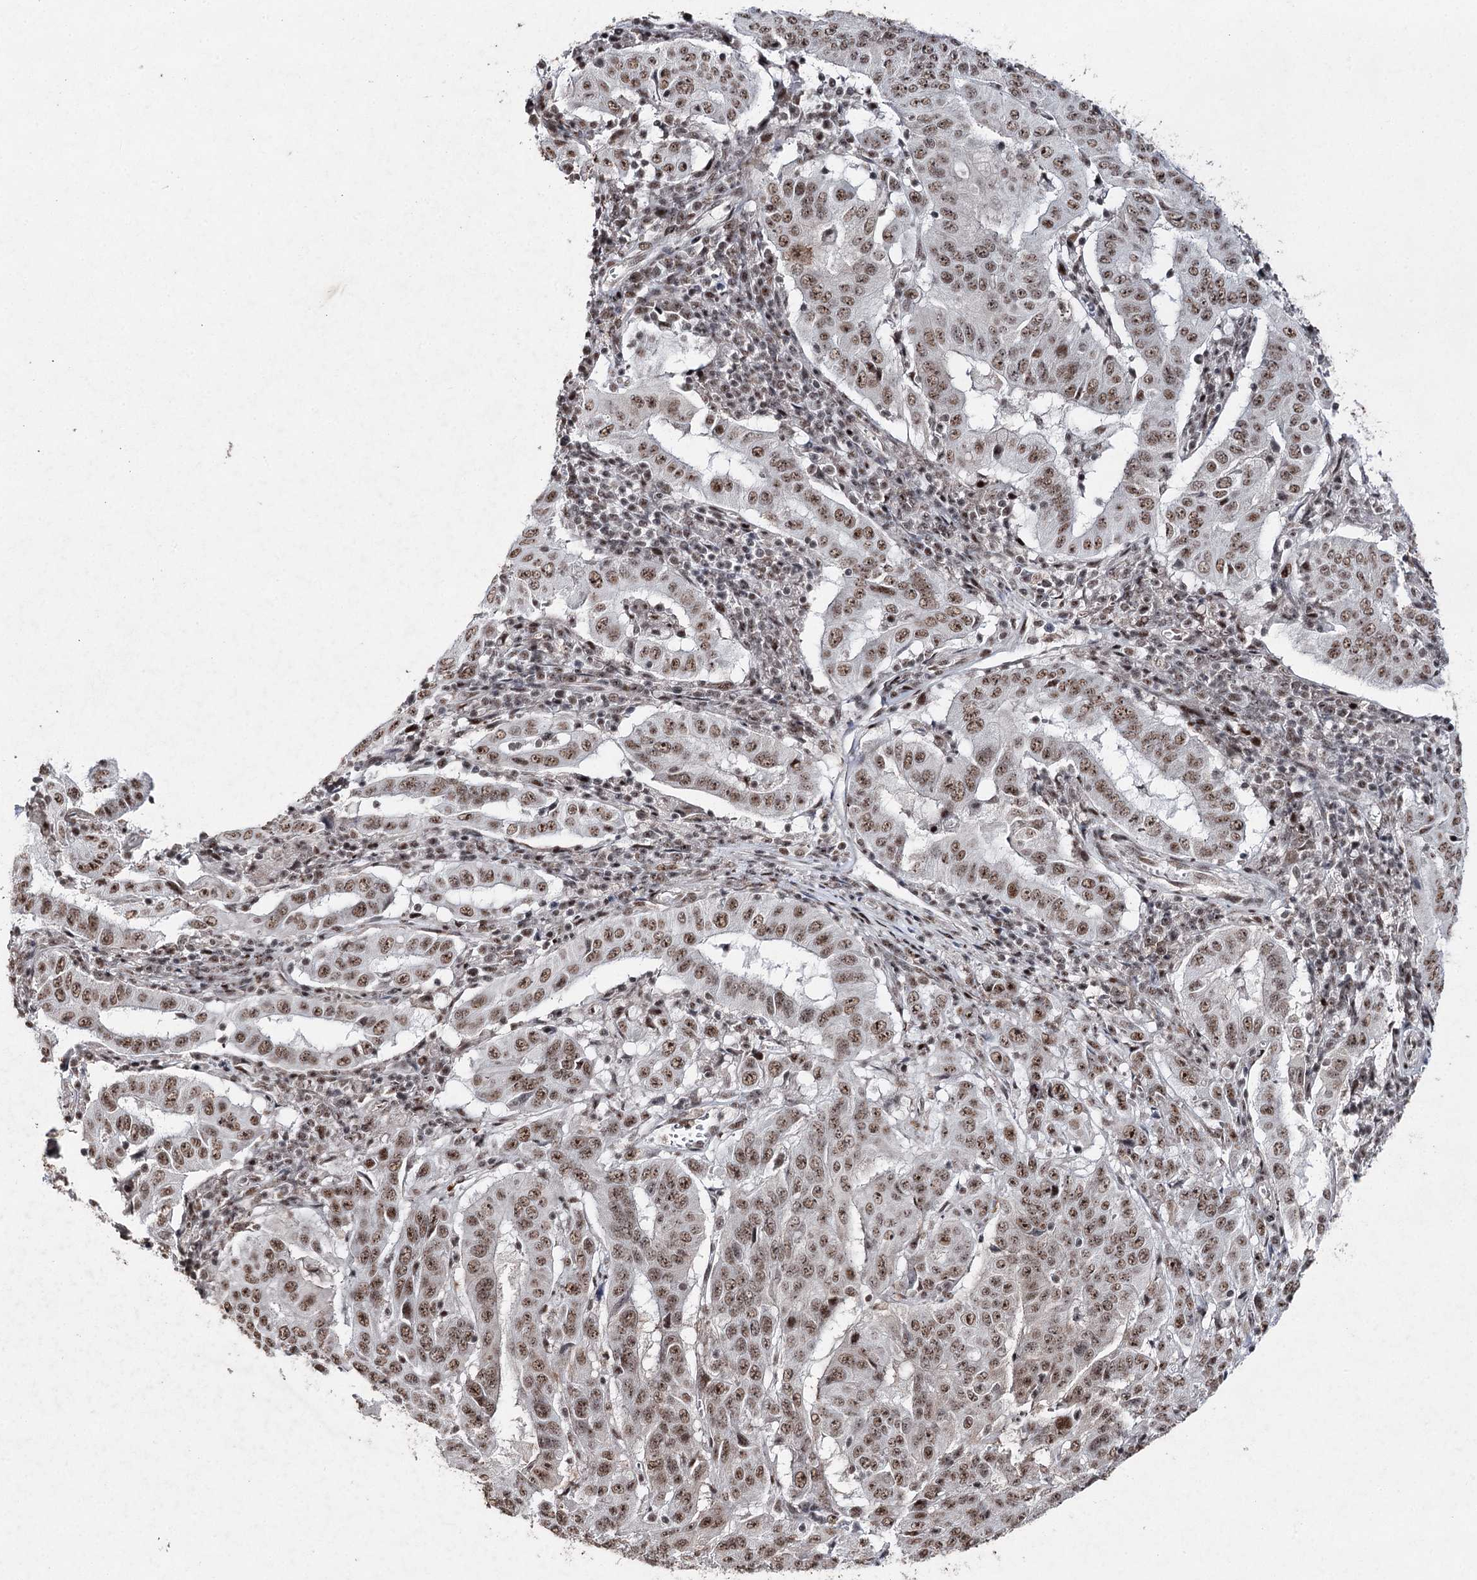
{"staining": {"intensity": "moderate", "quantity": ">75%", "location": "nuclear"}, "tissue": "pancreatic cancer", "cell_type": "Tumor cells", "image_type": "cancer", "snomed": [{"axis": "morphology", "description": "Adenocarcinoma, NOS"}, {"axis": "topography", "description": "Pancreas"}], "caption": "Pancreatic cancer stained with a brown dye exhibits moderate nuclear positive expression in about >75% of tumor cells.", "gene": "PDCD4", "patient": {"sex": "male", "age": 63}}